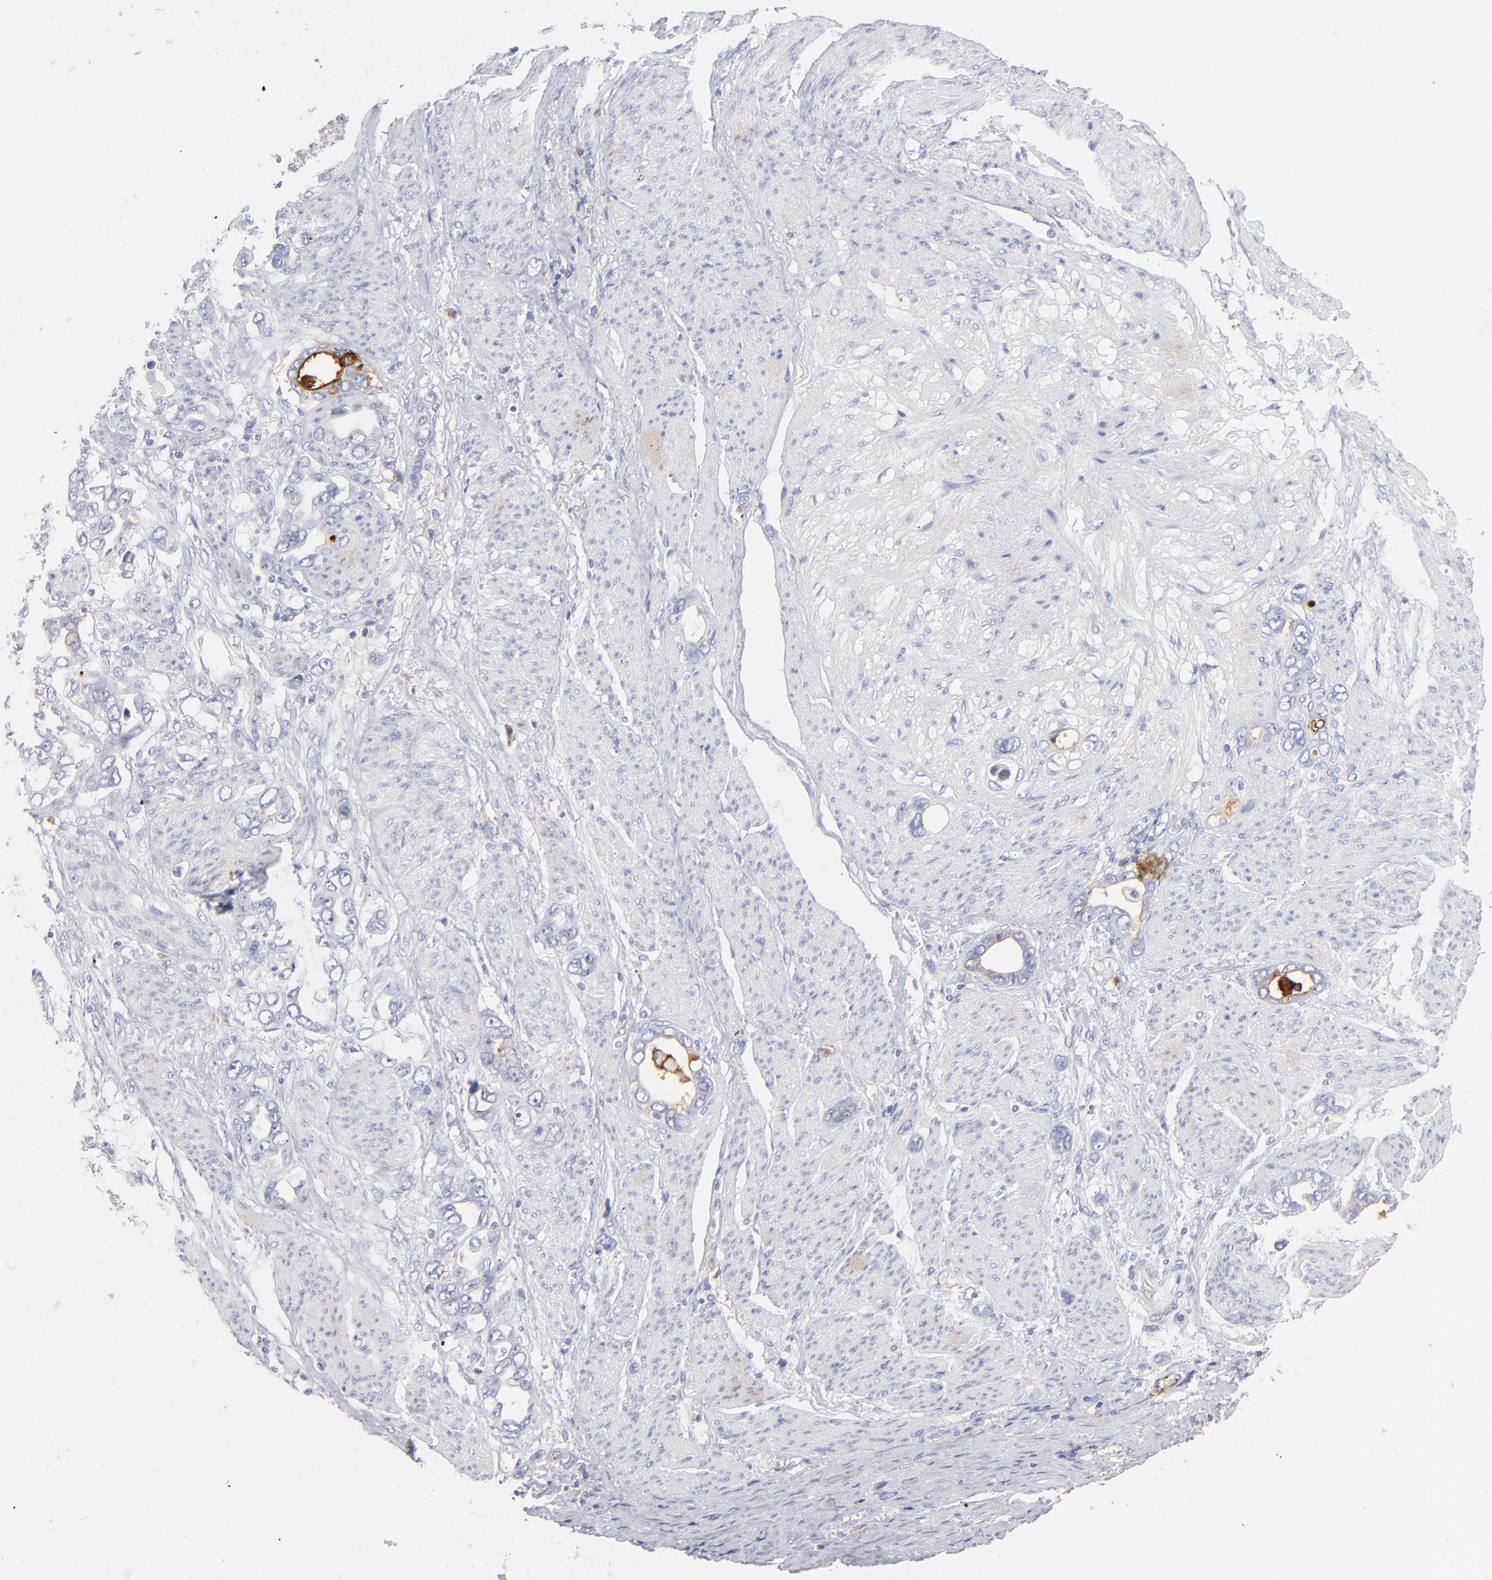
{"staining": {"intensity": "negative", "quantity": "none", "location": "none"}, "tissue": "stomach cancer", "cell_type": "Tumor cells", "image_type": "cancer", "snomed": [{"axis": "morphology", "description": "Adenocarcinoma, NOS"}, {"axis": "topography", "description": "Stomach"}], "caption": "DAB (3,3'-diaminobenzidine) immunohistochemical staining of adenocarcinoma (stomach) exhibits no significant staining in tumor cells.", "gene": "C3", "patient": {"sex": "male", "age": 78}}